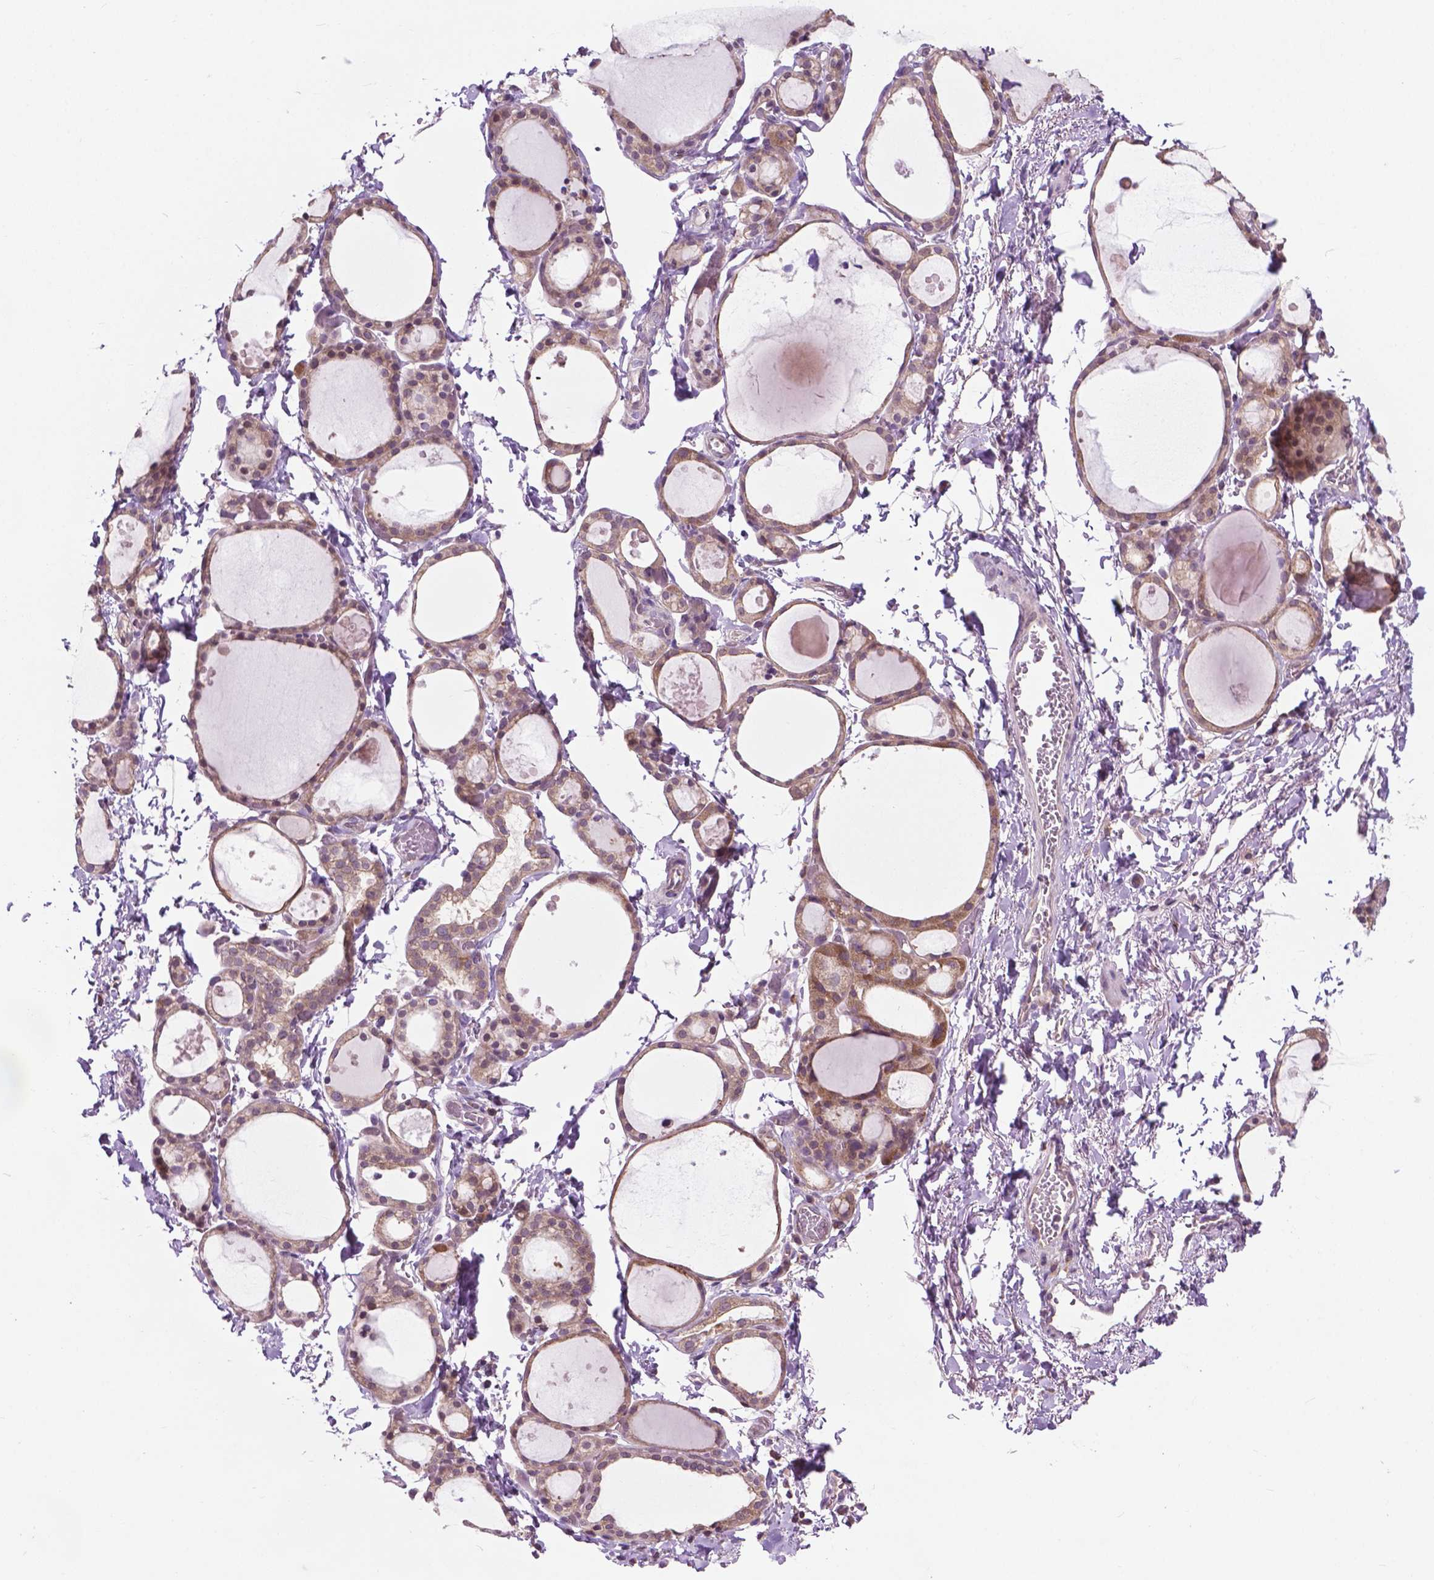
{"staining": {"intensity": "weak", "quantity": ">75%", "location": "cytoplasmic/membranous"}, "tissue": "thyroid gland", "cell_type": "Glandular cells", "image_type": "normal", "snomed": [{"axis": "morphology", "description": "Normal tissue, NOS"}, {"axis": "topography", "description": "Thyroid gland"}], "caption": "DAB (3,3'-diaminobenzidine) immunohistochemical staining of unremarkable thyroid gland demonstrates weak cytoplasmic/membranous protein positivity in about >75% of glandular cells.", "gene": "MZT1", "patient": {"sex": "male", "age": 68}}